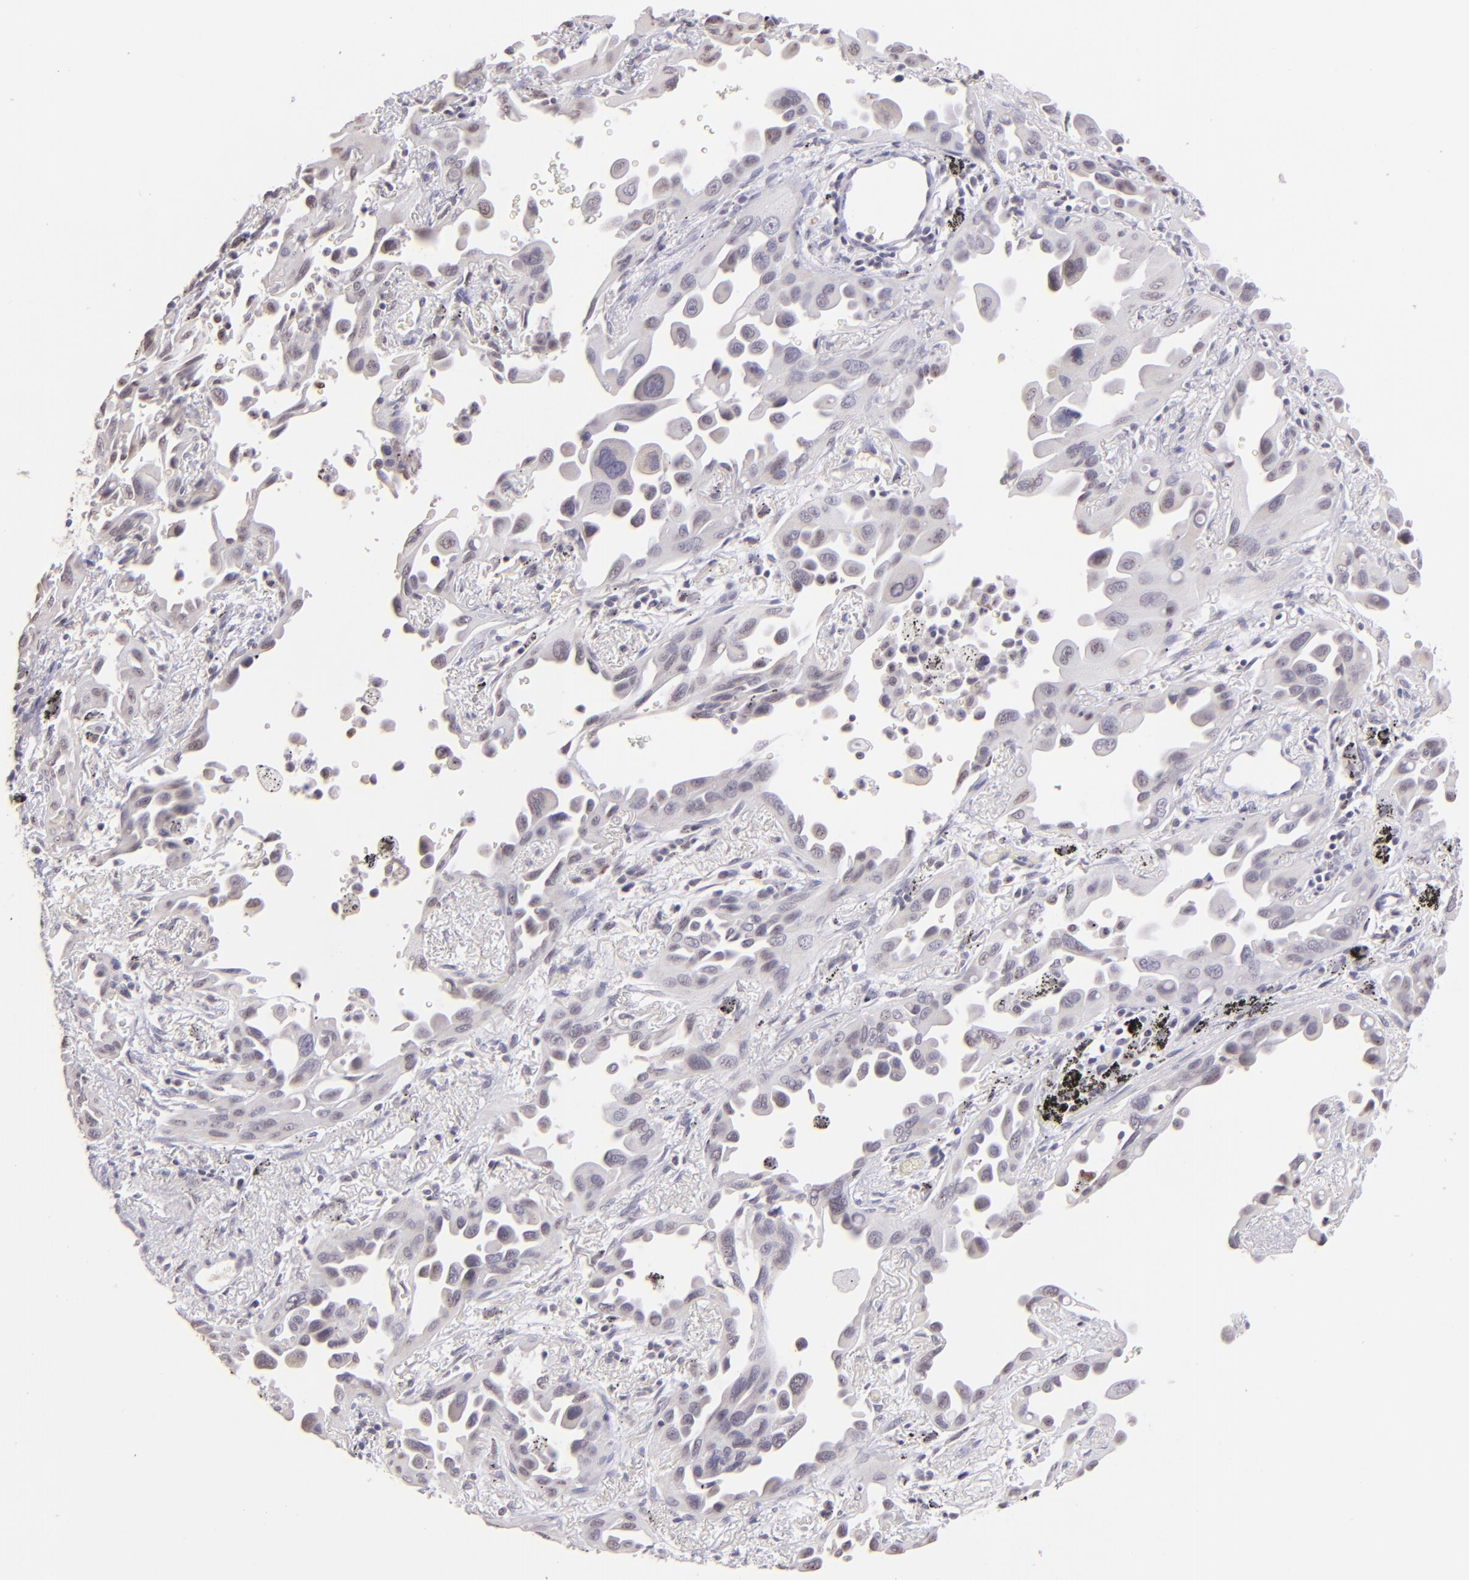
{"staining": {"intensity": "negative", "quantity": "none", "location": "none"}, "tissue": "lung cancer", "cell_type": "Tumor cells", "image_type": "cancer", "snomed": [{"axis": "morphology", "description": "Adenocarcinoma, NOS"}, {"axis": "topography", "description": "Lung"}], "caption": "This is an immunohistochemistry (IHC) micrograph of human lung adenocarcinoma. There is no positivity in tumor cells.", "gene": "MAGEA1", "patient": {"sex": "male", "age": 68}}